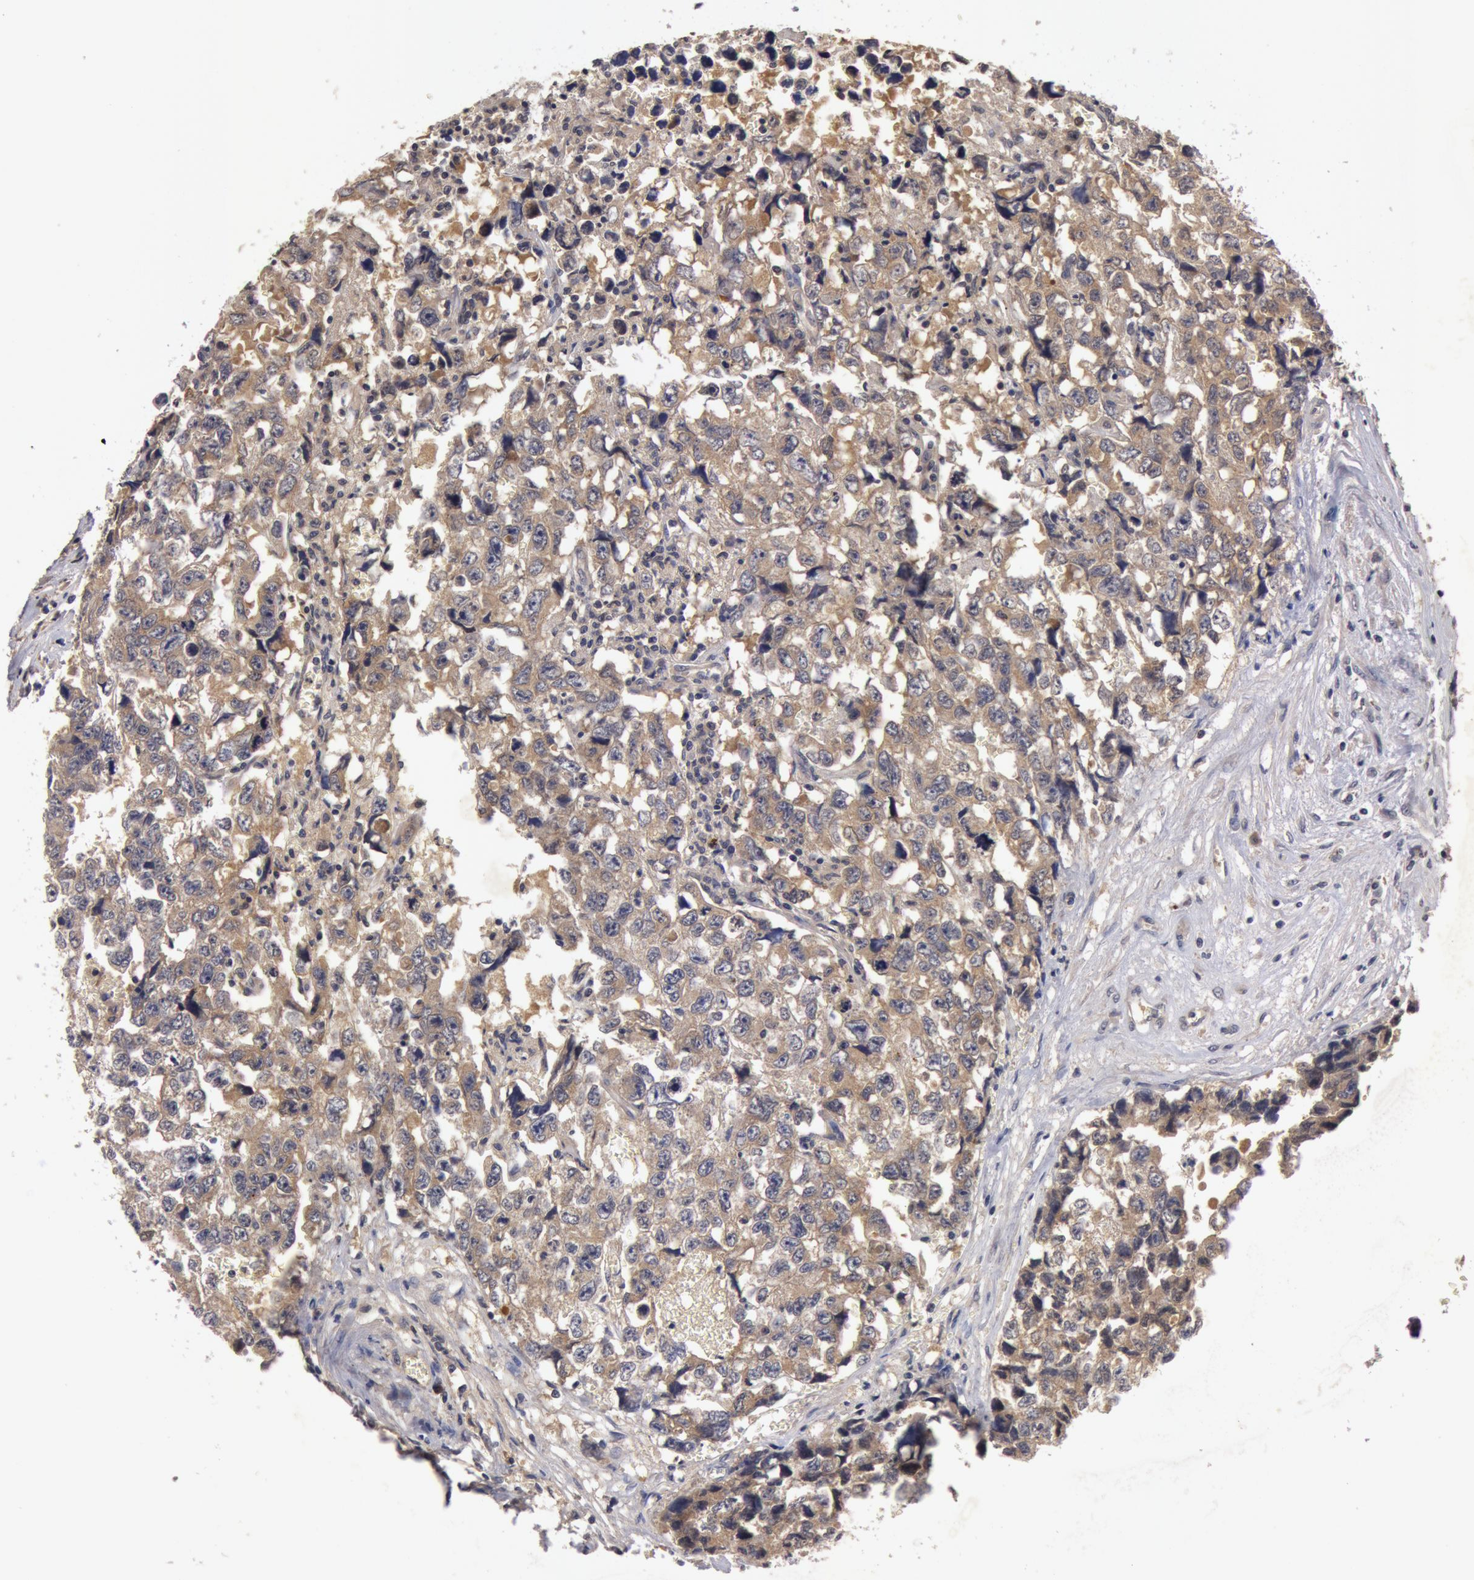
{"staining": {"intensity": "moderate", "quantity": ">75%", "location": "cytoplasmic/membranous"}, "tissue": "testis cancer", "cell_type": "Tumor cells", "image_type": "cancer", "snomed": [{"axis": "morphology", "description": "Carcinoma, Embryonal, NOS"}, {"axis": "topography", "description": "Testis"}], "caption": "Immunohistochemistry of testis embryonal carcinoma exhibits medium levels of moderate cytoplasmic/membranous staining in about >75% of tumor cells. Nuclei are stained in blue.", "gene": "BCHE", "patient": {"sex": "male", "age": 31}}